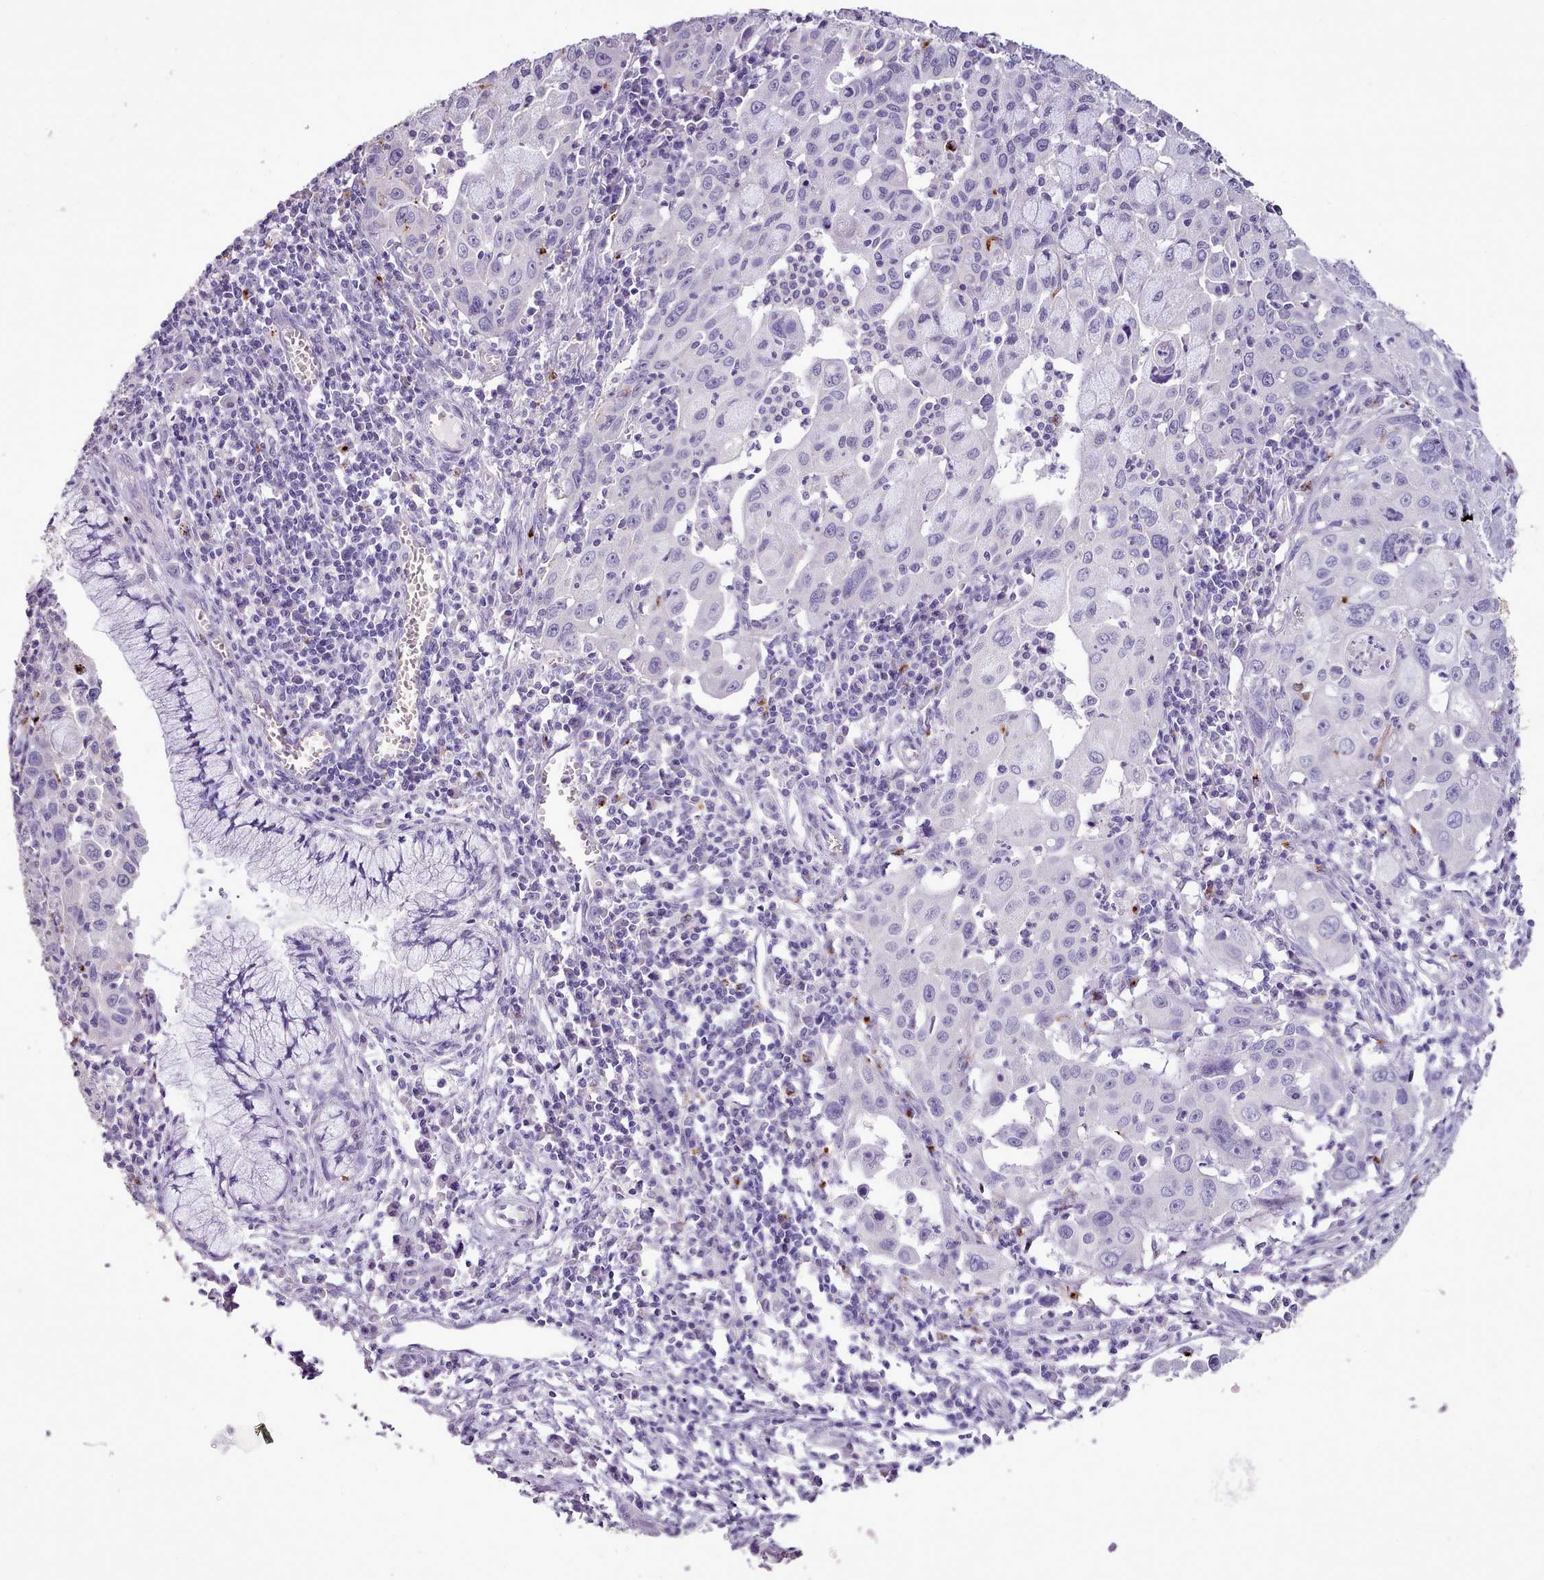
{"staining": {"intensity": "negative", "quantity": "none", "location": "none"}, "tissue": "cervical cancer", "cell_type": "Tumor cells", "image_type": "cancer", "snomed": [{"axis": "morphology", "description": "Squamous cell carcinoma, NOS"}, {"axis": "topography", "description": "Cervix"}], "caption": "A high-resolution image shows immunohistochemistry (IHC) staining of cervical cancer, which reveals no significant expression in tumor cells. The staining is performed using DAB brown chromogen with nuclei counter-stained in using hematoxylin.", "gene": "BLOC1S2", "patient": {"sex": "female", "age": 42}}